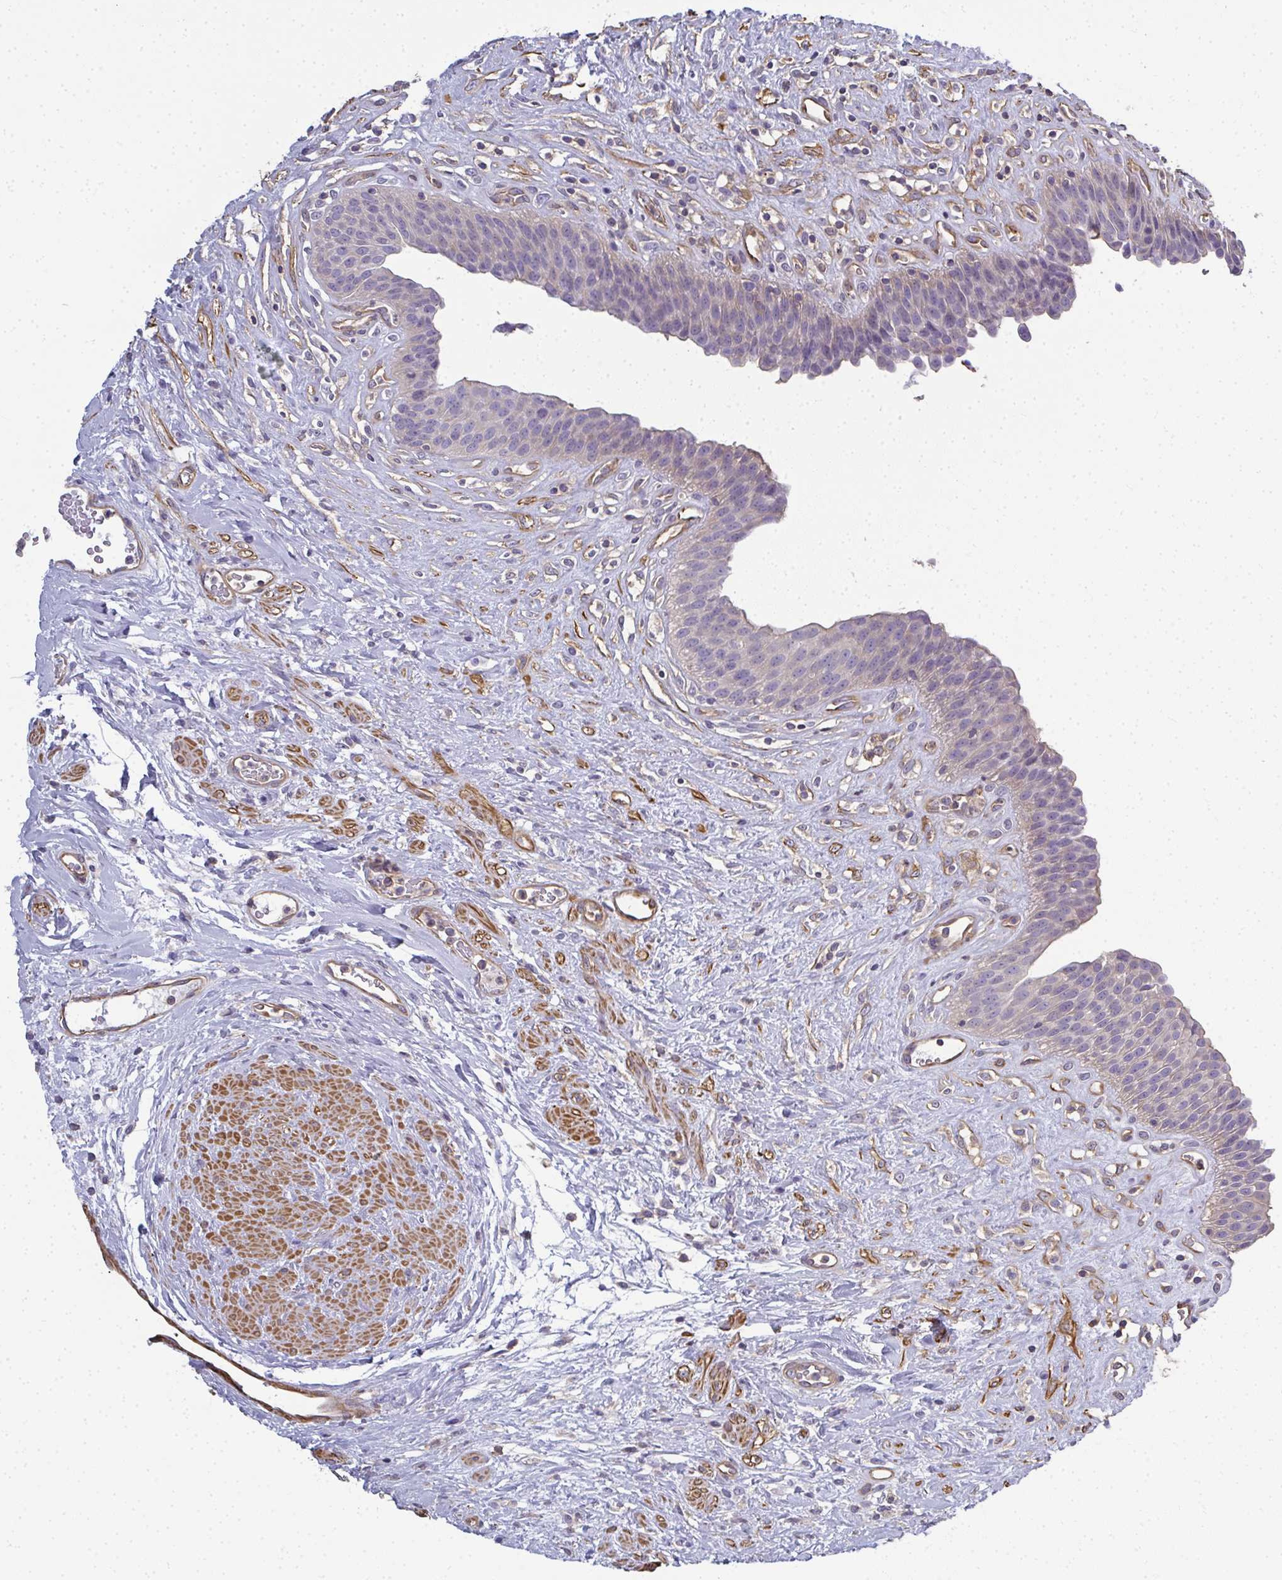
{"staining": {"intensity": "negative", "quantity": "none", "location": "none"}, "tissue": "urinary bladder", "cell_type": "Urothelial cells", "image_type": "normal", "snomed": [{"axis": "morphology", "description": "Normal tissue, NOS"}, {"axis": "topography", "description": "Urinary bladder"}], "caption": "Immunohistochemistry (IHC) image of benign urinary bladder: human urinary bladder stained with DAB (3,3'-diaminobenzidine) exhibits no significant protein positivity in urothelial cells. (DAB (3,3'-diaminobenzidine) IHC visualized using brightfield microscopy, high magnification).", "gene": "MYL1", "patient": {"sex": "female", "age": 56}}